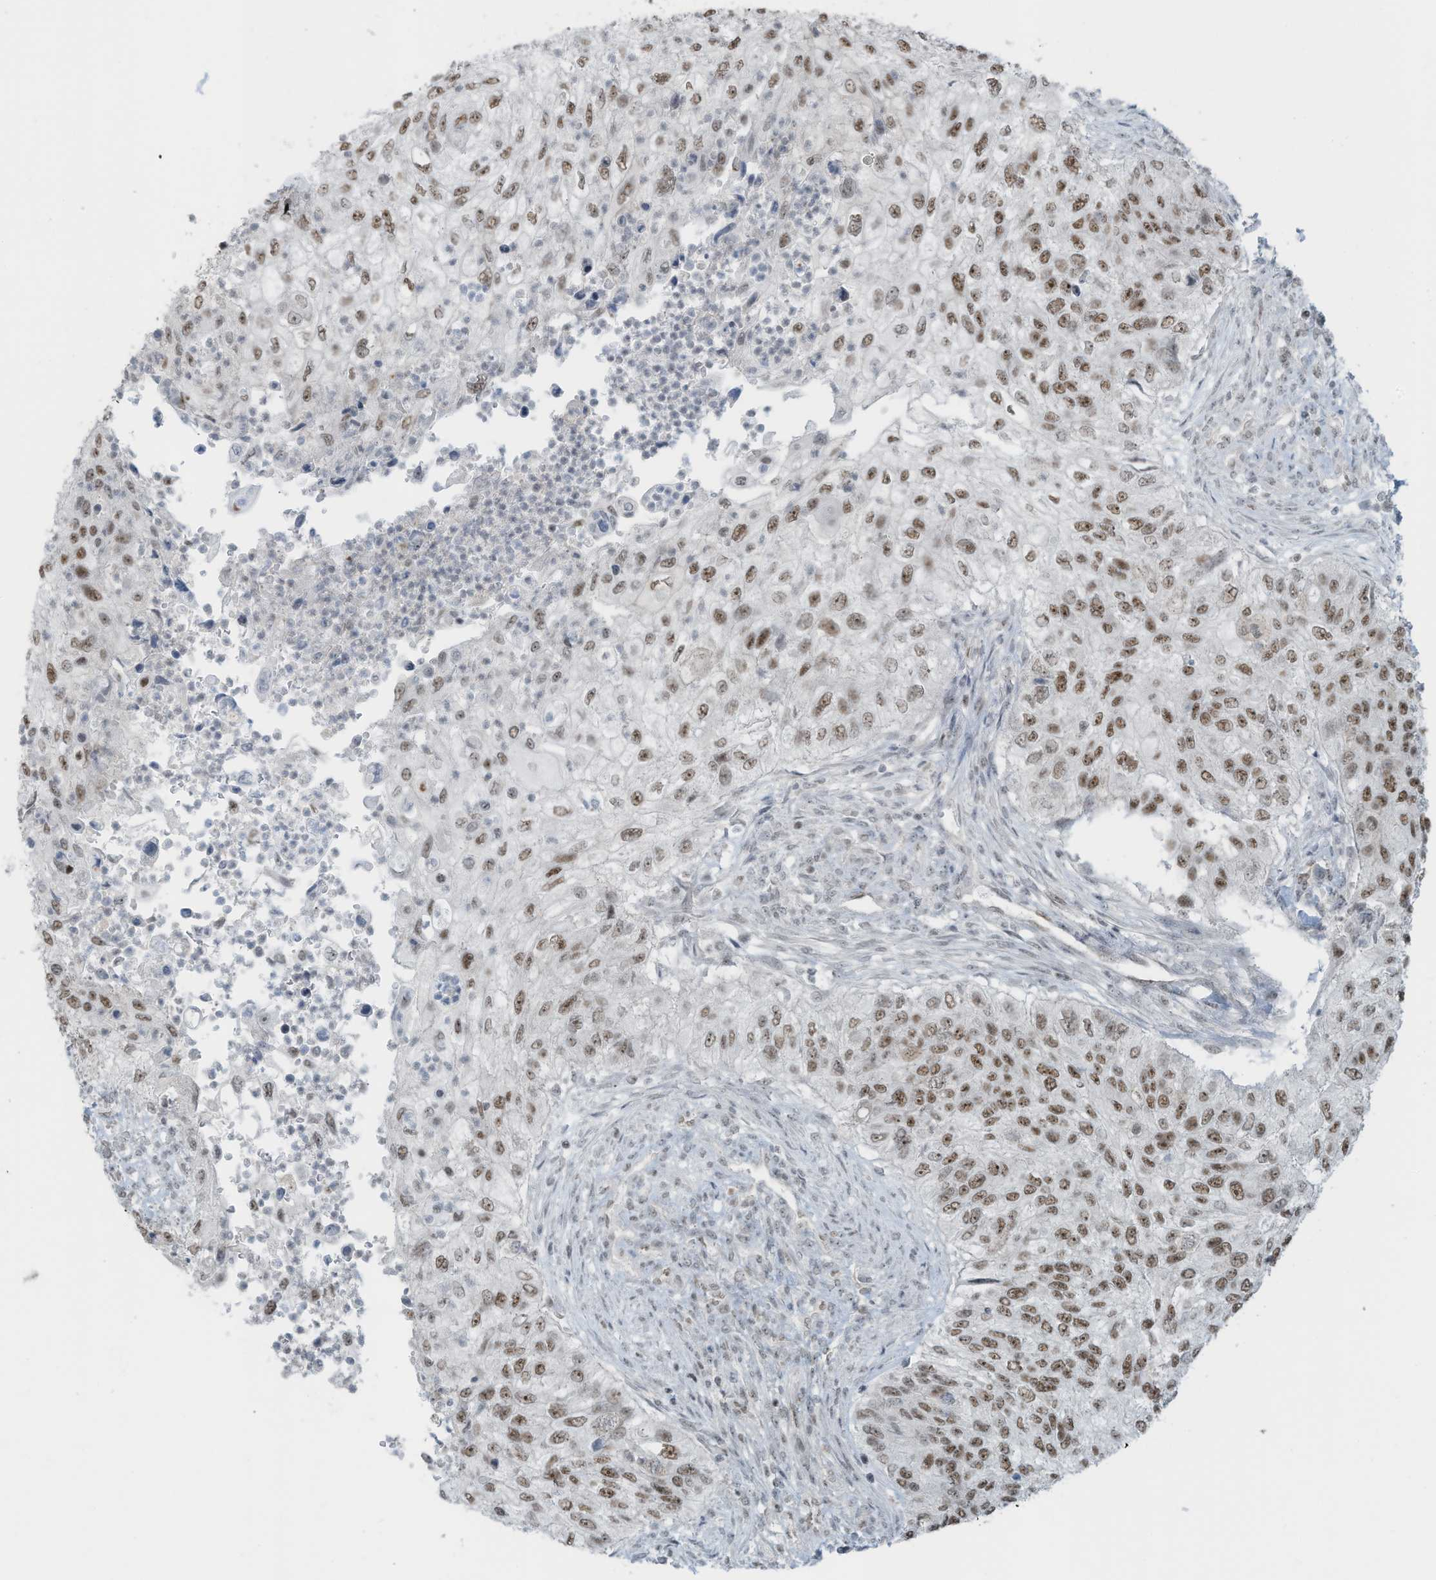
{"staining": {"intensity": "moderate", "quantity": ">75%", "location": "nuclear"}, "tissue": "urothelial cancer", "cell_type": "Tumor cells", "image_type": "cancer", "snomed": [{"axis": "morphology", "description": "Urothelial carcinoma, High grade"}, {"axis": "topography", "description": "Urinary bladder"}], "caption": "Protein analysis of high-grade urothelial carcinoma tissue shows moderate nuclear positivity in approximately >75% of tumor cells.", "gene": "WRNIP1", "patient": {"sex": "female", "age": 60}}